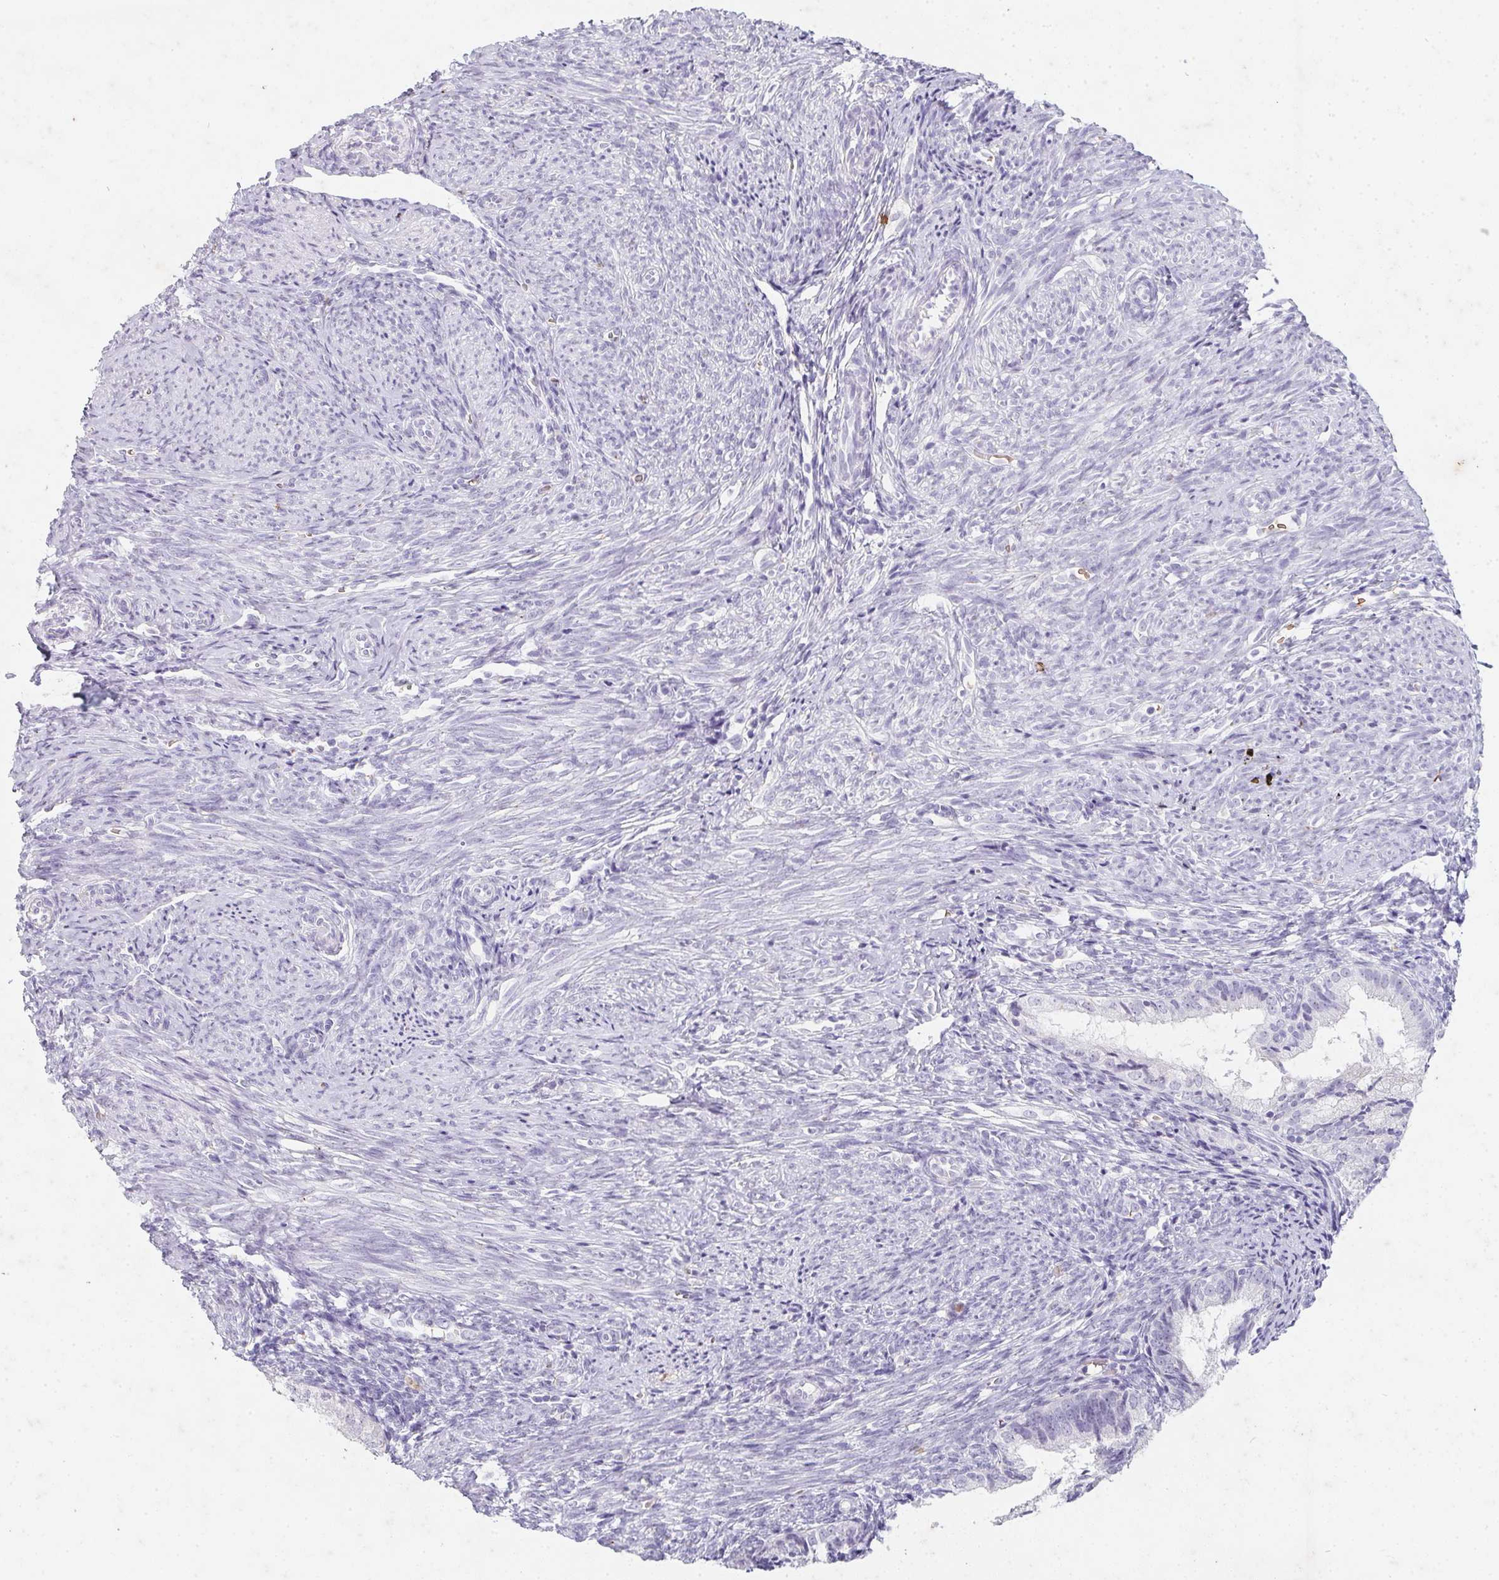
{"staining": {"intensity": "negative", "quantity": "none", "location": "none"}, "tissue": "endometrial cancer", "cell_type": "Tumor cells", "image_type": "cancer", "snomed": [{"axis": "morphology", "description": "Adenocarcinoma, NOS"}, {"axis": "topography", "description": "Endometrium"}], "caption": "High magnification brightfield microscopy of endometrial cancer stained with DAB (3,3'-diaminobenzidine) (brown) and counterstained with hematoxylin (blue): tumor cells show no significant expression.", "gene": "DCD", "patient": {"sex": "female", "age": 55}}